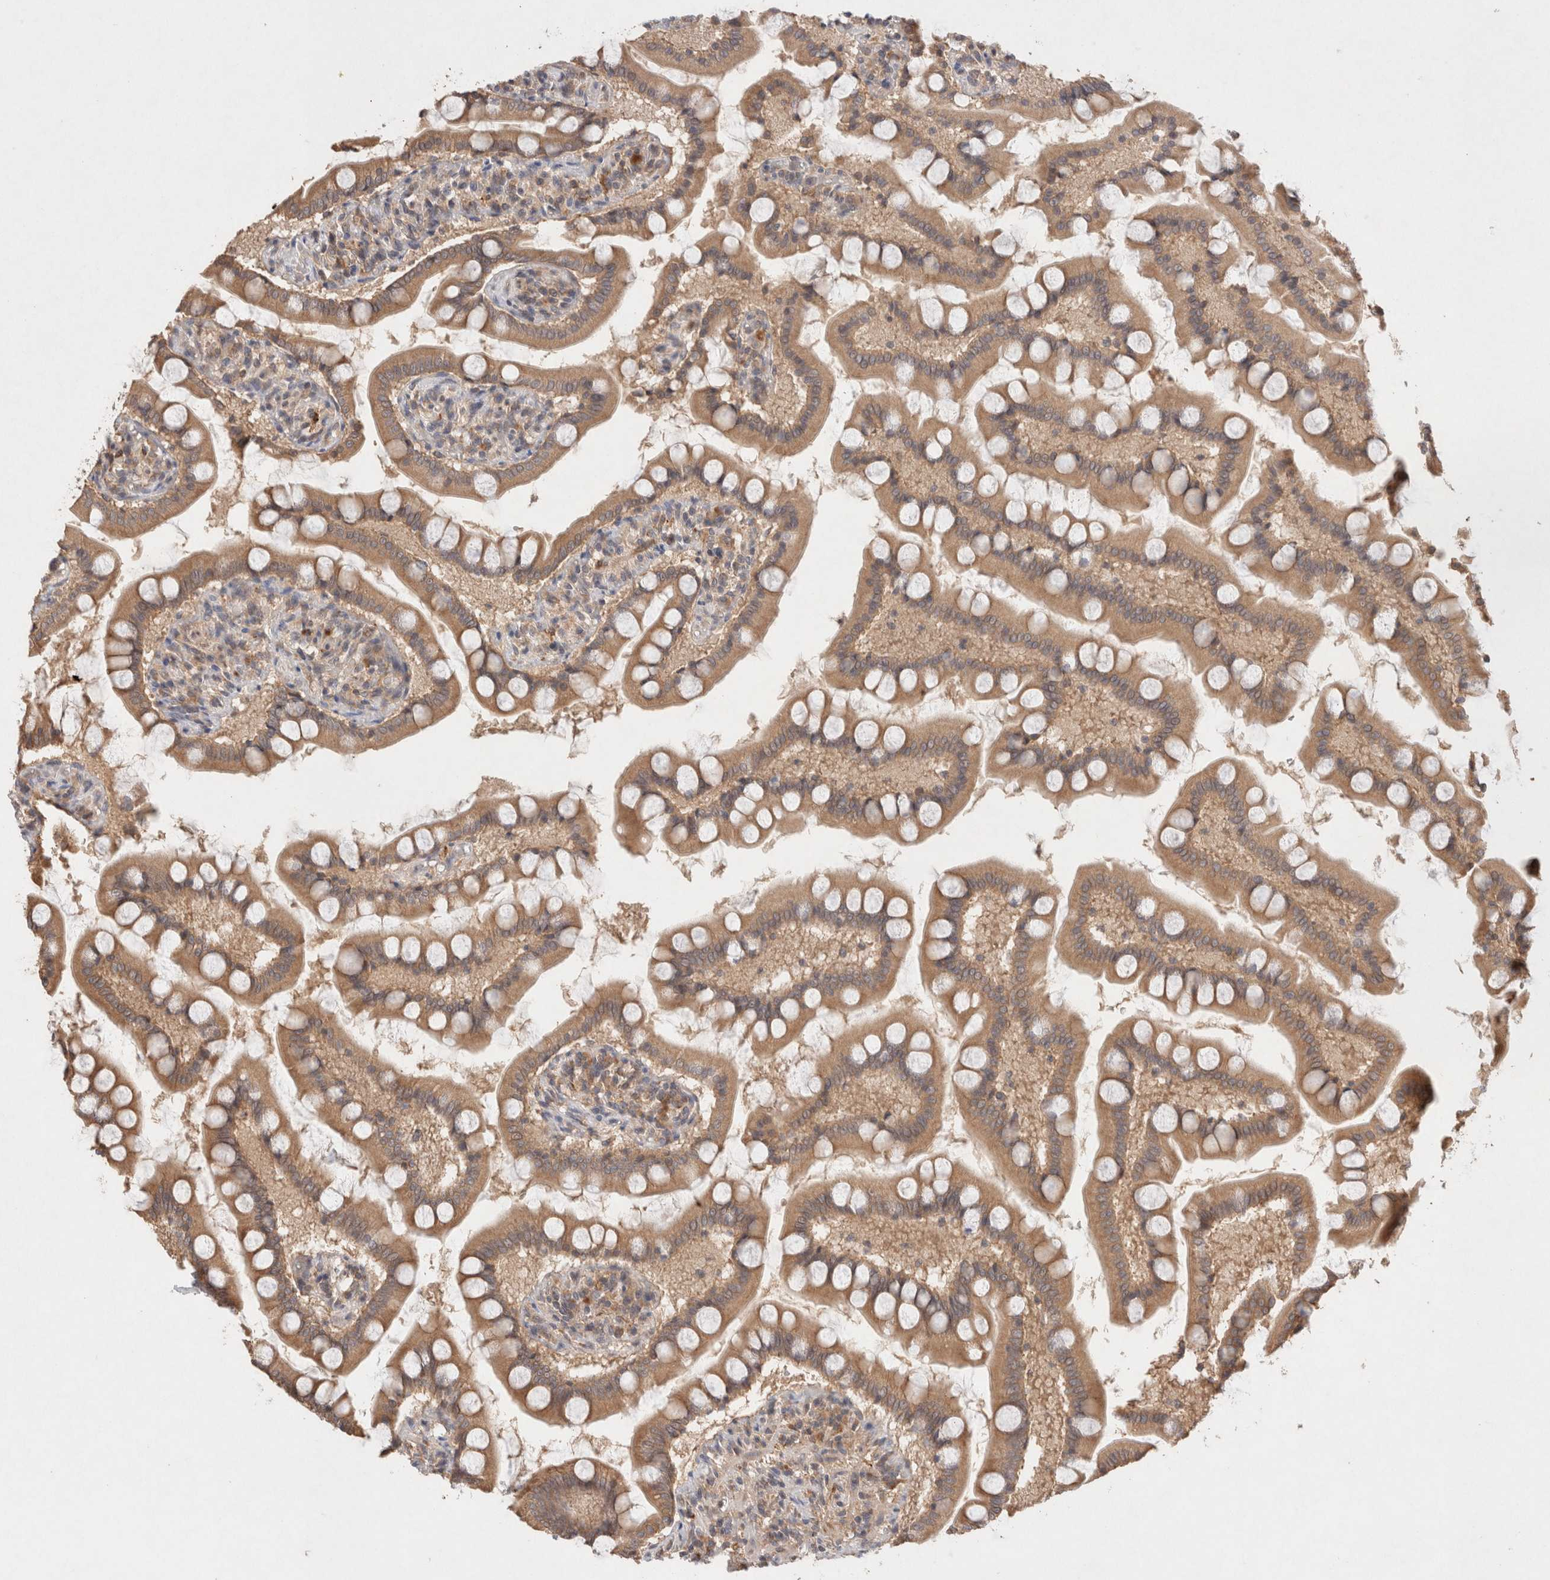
{"staining": {"intensity": "moderate", "quantity": ">75%", "location": "cytoplasmic/membranous"}, "tissue": "small intestine", "cell_type": "Glandular cells", "image_type": "normal", "snomed": [{"axis": "morphology", "description": "Normal tissue, NOS"}, {"axis": "topography", "description": "Small intestine"}], "caption": "IHC image of normal small intestine stained for a protein (brown), which exhibits medium levels of moderate cytoplasmic/membranous expression in about >75% of glandular cells.", "gene": "KLHL20", "patient": {"sex": "male", "age": 41}}